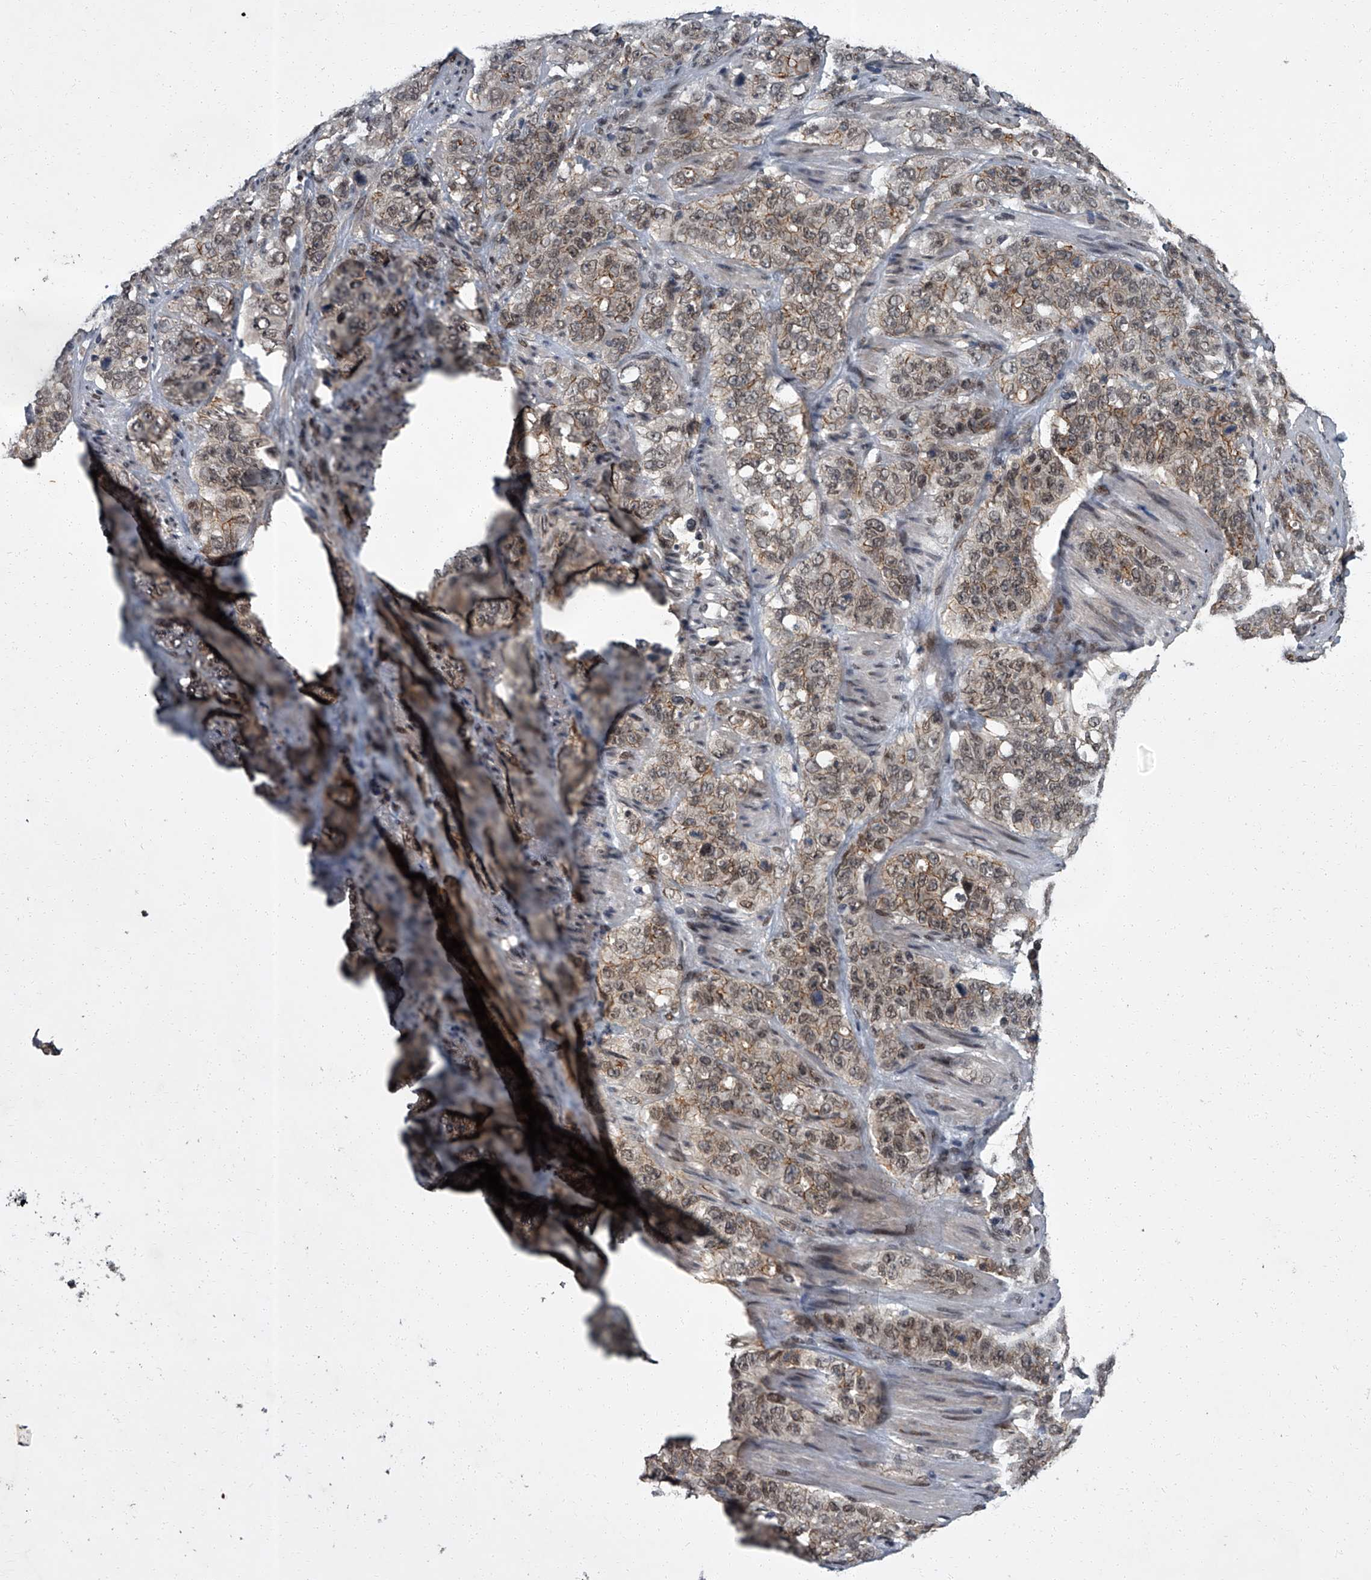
{"staining": {"intensity": "weak", "quantity": "25%-75%", "location": "cytoplasmic/membranous,nuclear"}, "tissue": "stomach cancer", "cell_type": "Tumor cells", "image_type": "cancer", "snomed": [{"axis": "morphology", "description": "Adenocarcinoma, NOS"}, {"axis": "topography", "description": "Stomach"}], "caption": "Weak cytoplasmic/membranous and nuclear staining is seen in approximately 25%-75% of tumor cells in adenocarcinoma (stomach).", "gene": "ZNF518B", "patient": {"sex": "male", "age": 48}}